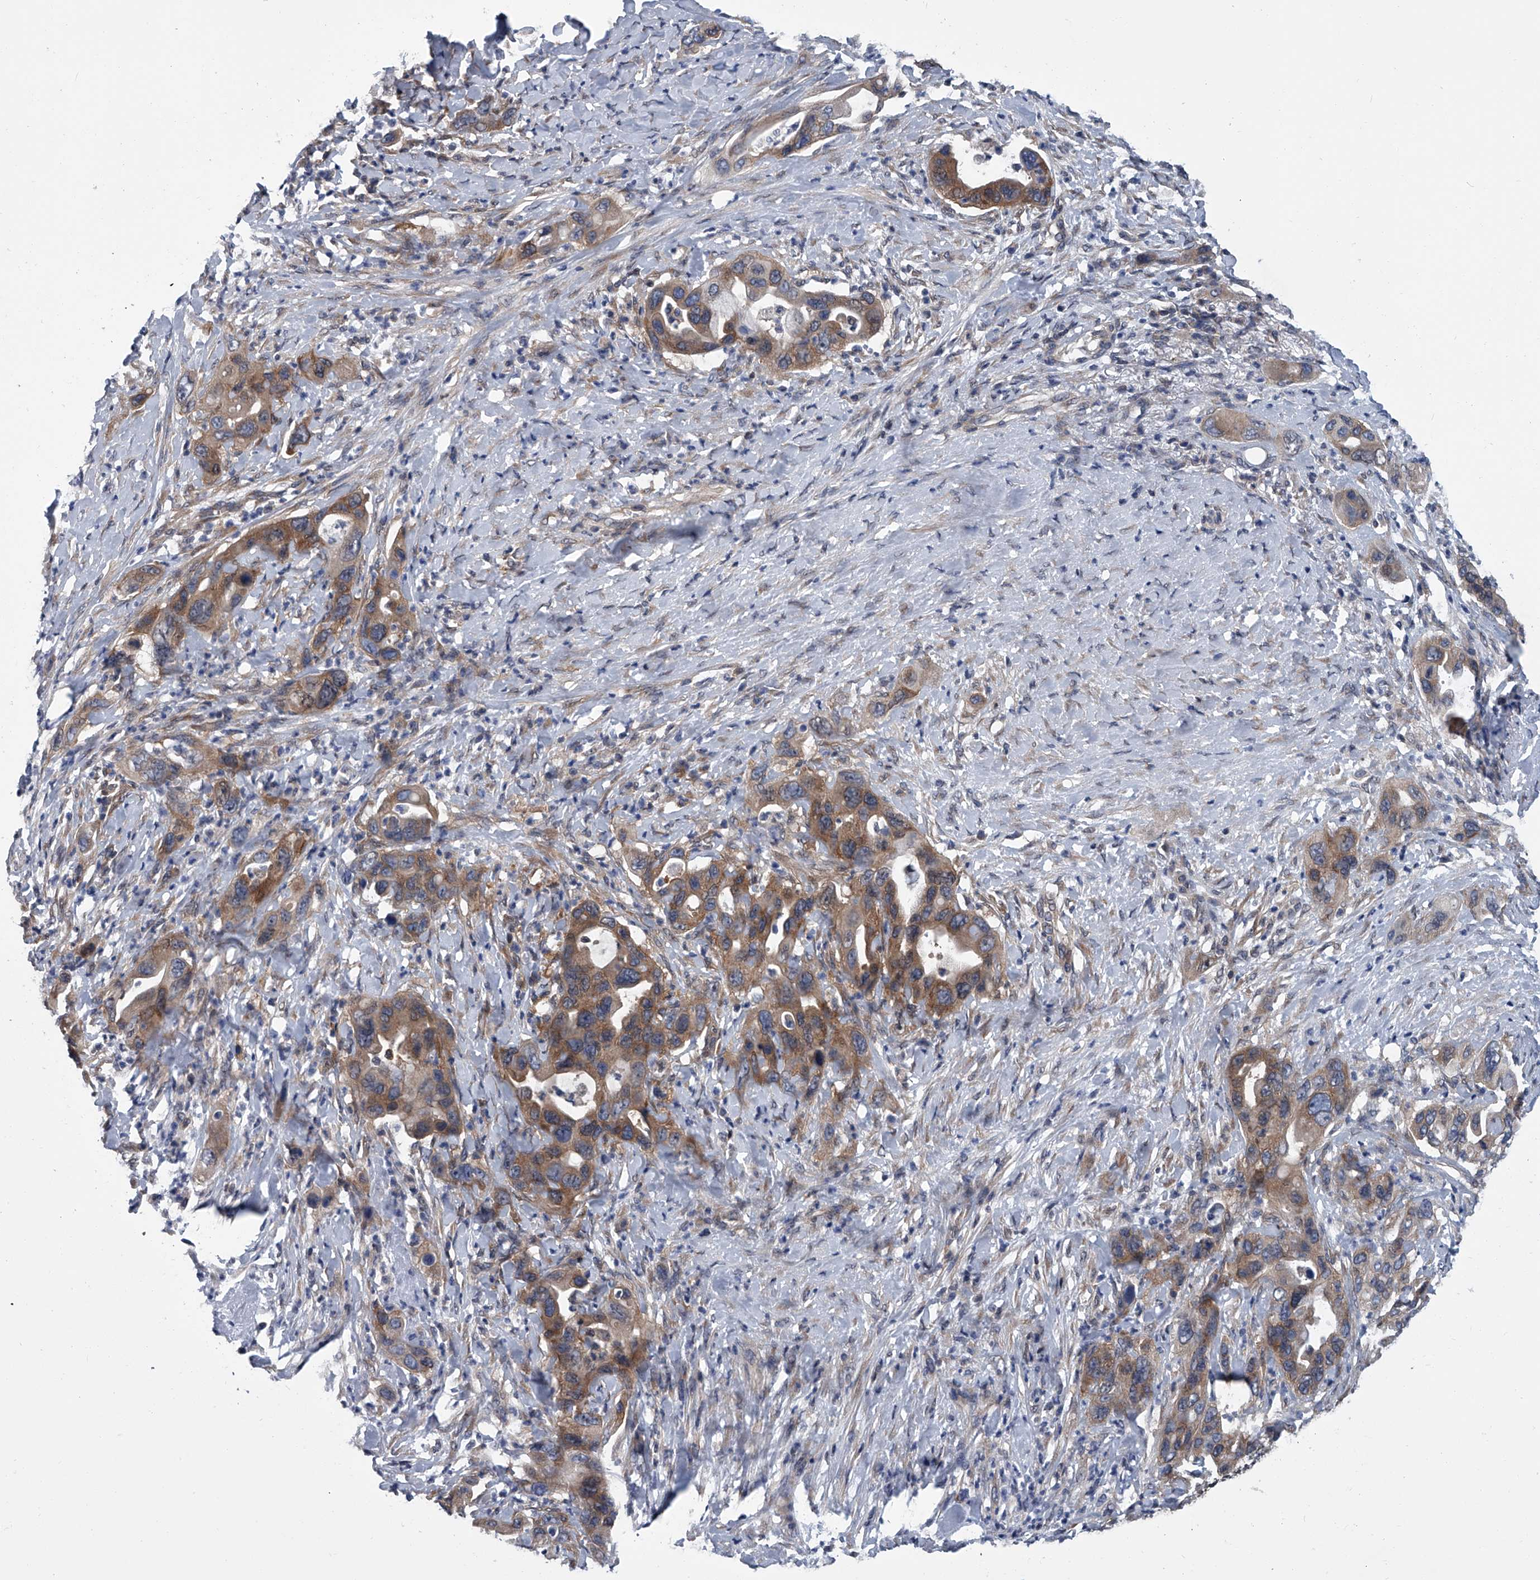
{"staining": {"intensity": "moderate", "quantity": ">75%", "location": "cytoplasmic/membranous"}, "tissue": "pancreatic cancer", "cell_type": "Tumor cells", "image_type": "cancer", "snomed": [{"axis": "morphology", "description": "Adenocarcinoma, NOS"}, {"axis": "topography", "description": "Pancreas"}], "caption": "Pancreatic cancer (adenocarcinoma) was stained to show a protein in brown. There is medium levels of moderate cytoplasmic/membranous positivity in about >75% of tumor cells.", "gene": "PPP2R5D", "patient": {"sex": "female", "age": 71}}